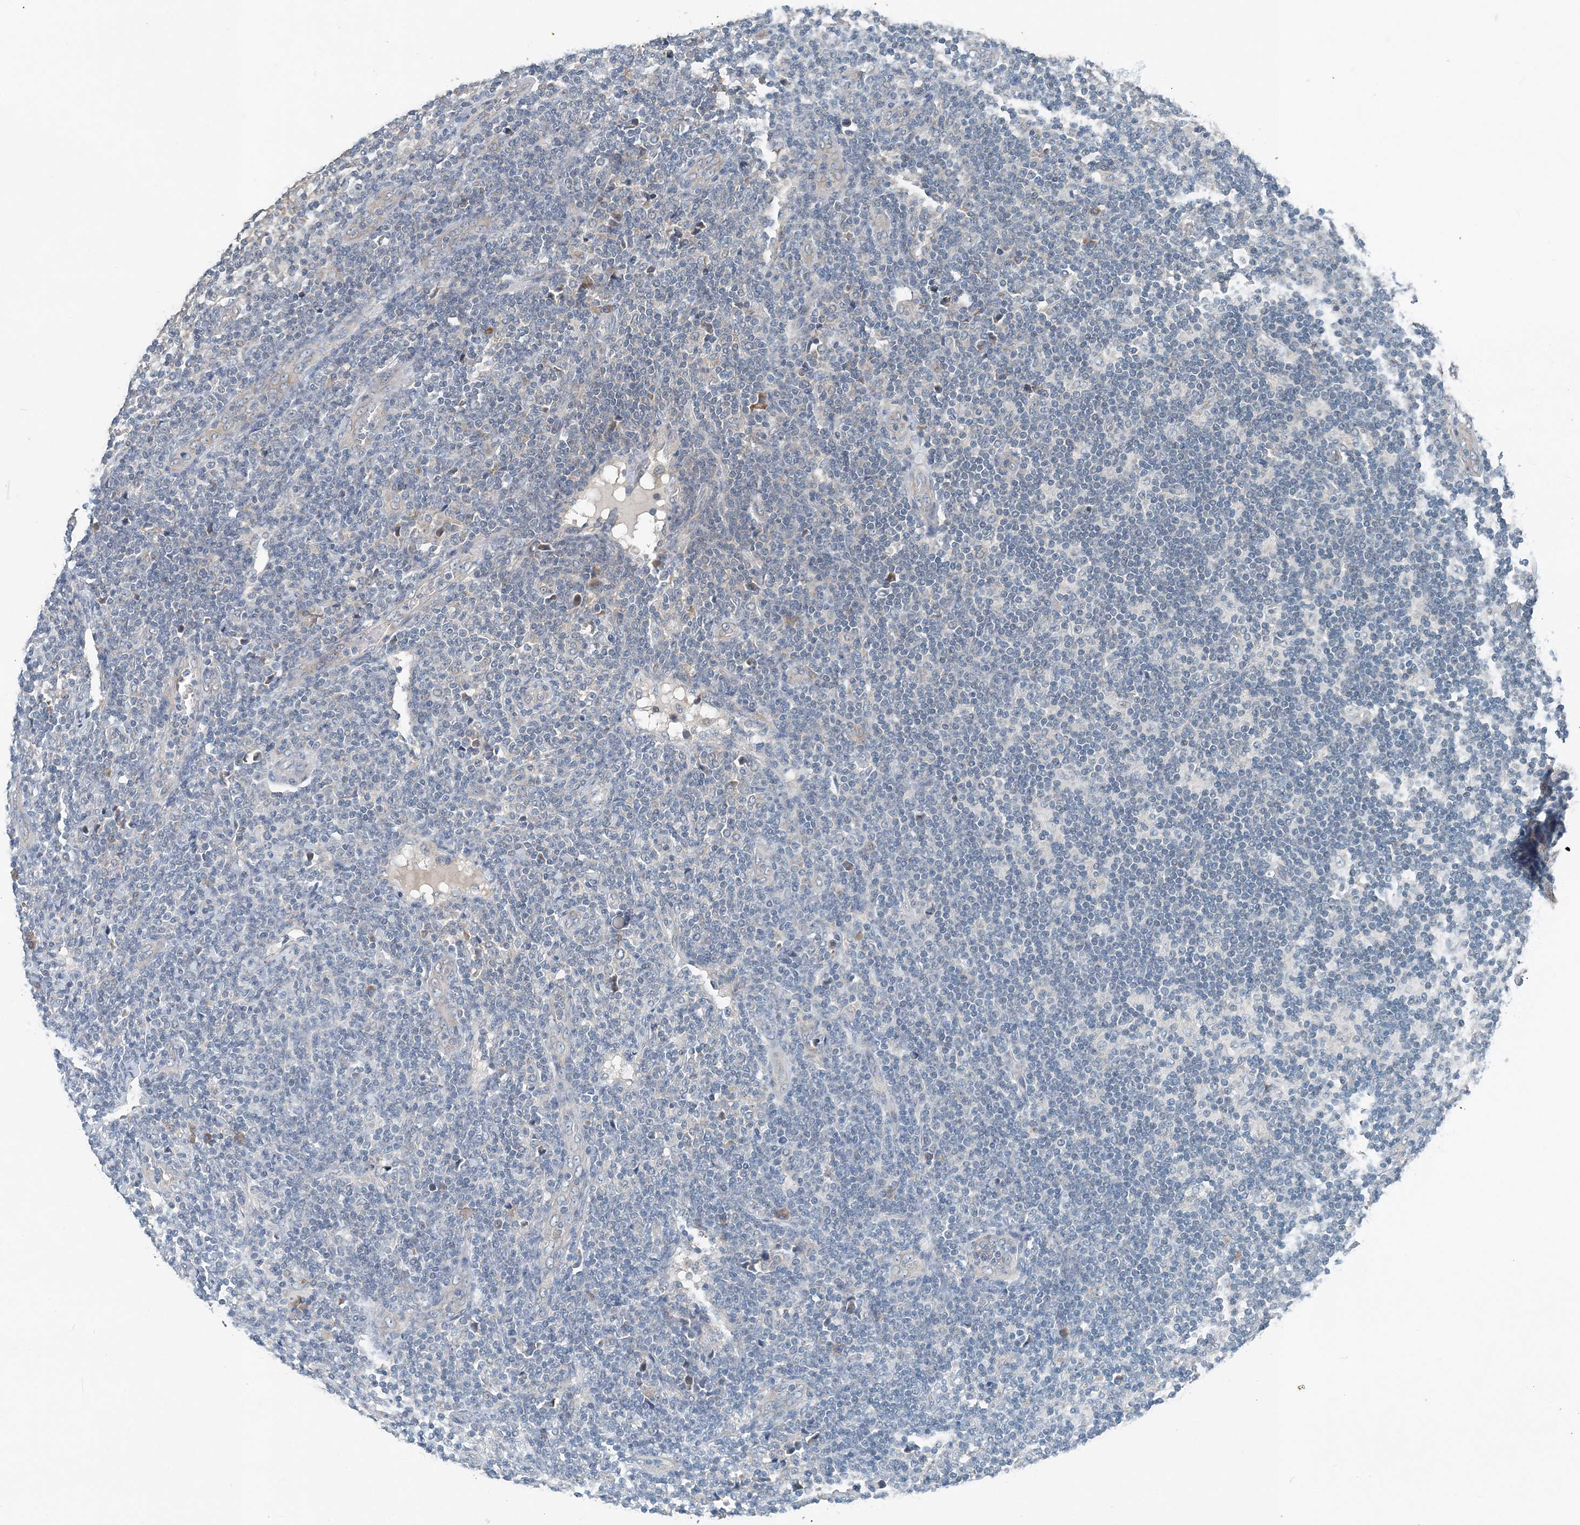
{"staining": {"intensity": "negative", "quantity": "none", "location": "none"}, "tissue": "lymphoma", "cell_type": "Tumor cells", "image_type": "cancer", "snomed": [{"axis": "morphology", "description": "Malignant lymphoma, non-Hodgkin's type, Low grade"}, {"axis": "topography", "description": "Lymph node"}], "caption": "Immunohistochemical staining of human low-grade malignant lymphoma, non-Hodgkin's type exhibits no significant staining in tumor cells.", "gene": "EEF1A2", "patient": {"sex": "male", "age": 66}}